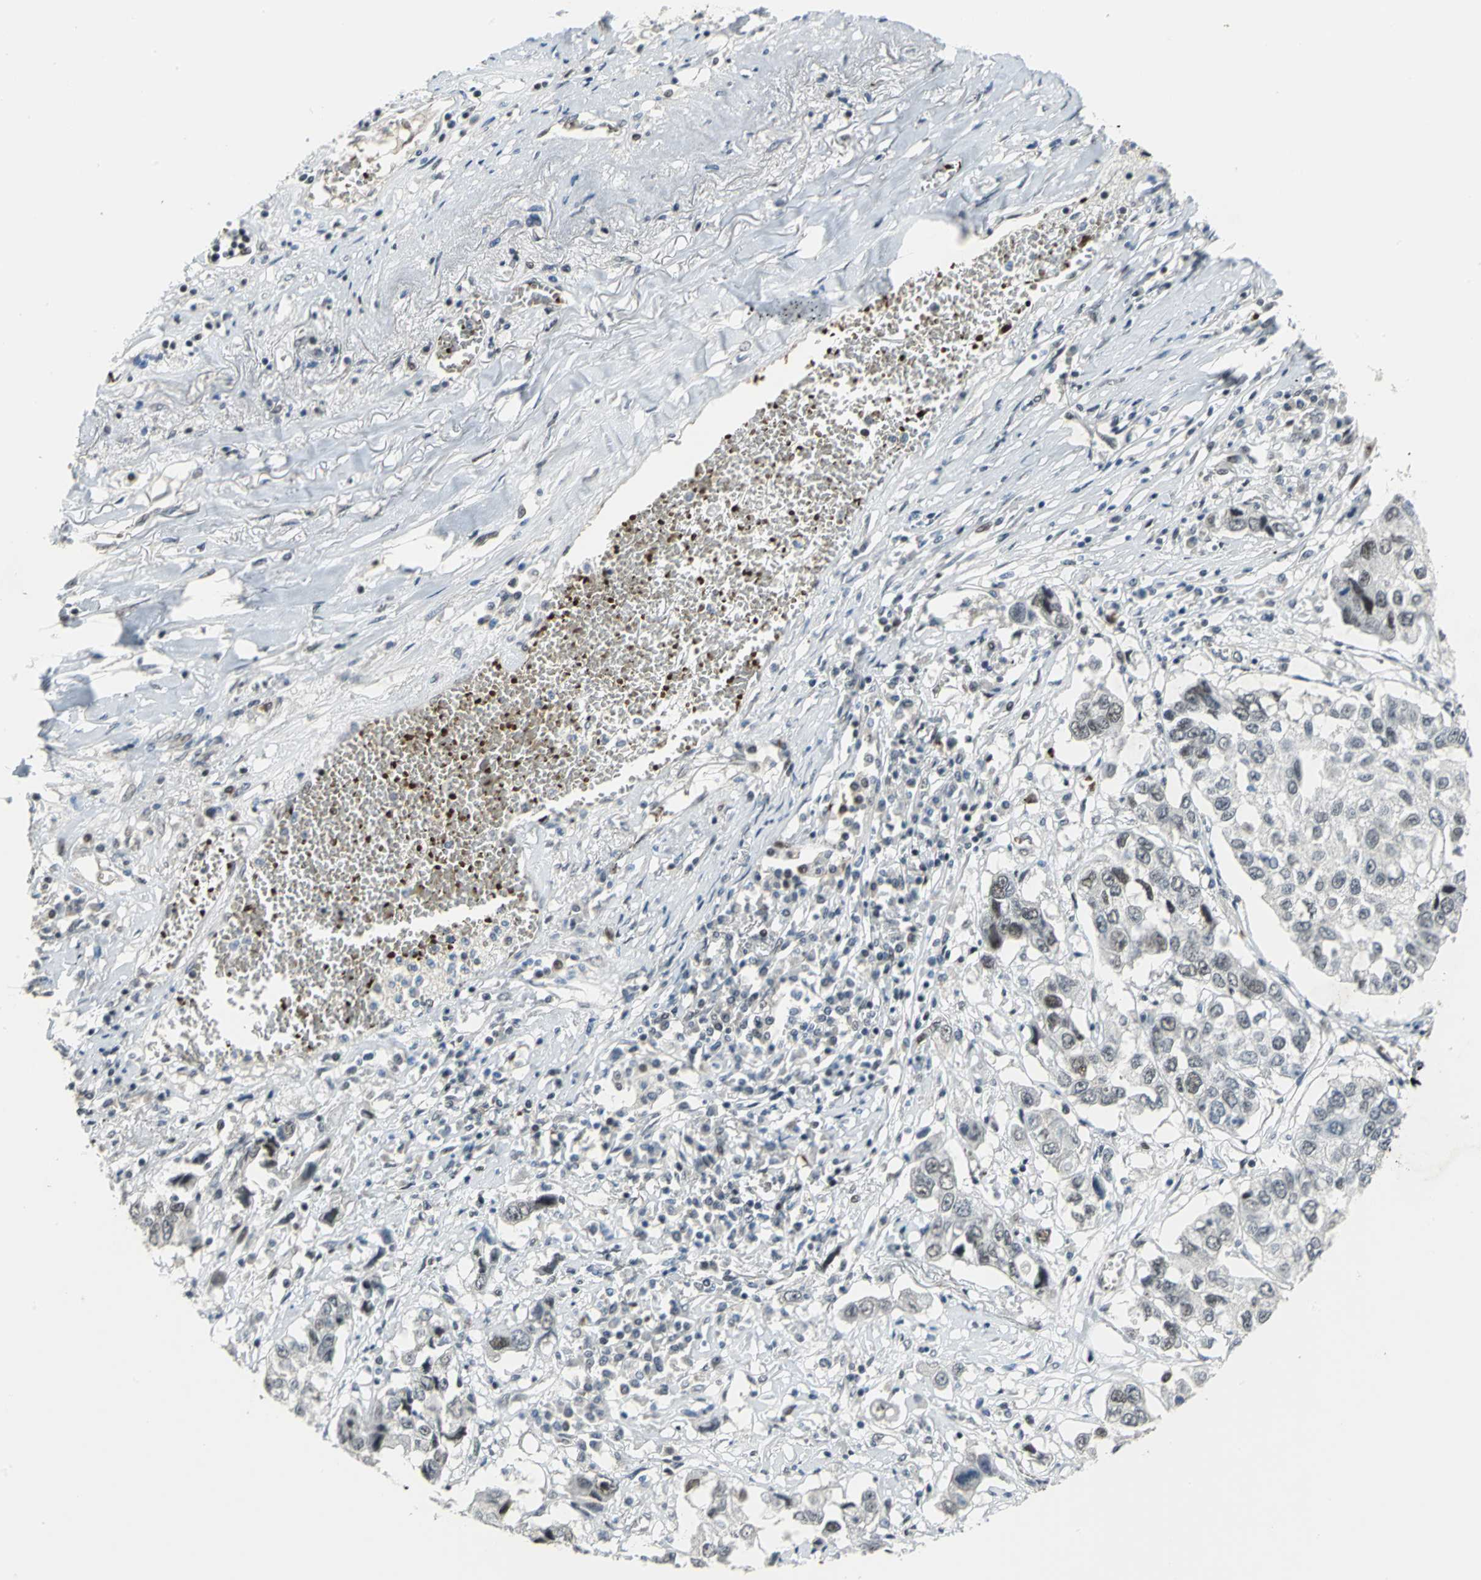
{"staining": {"intensity": "moderate", "quantity": "25%-75%", "location": "nuclear"}, "tissue": "lung cancer", "cell_type": "Tumor cells", "image_type": "cancer", "snomed": [{"axis": "morphology", "description": "Squamous cell carcinoma, NOS"}, {"axis": "topography", "description": "Lung"}], "caption": "Immunohistochemical staining of human squamous cell carcinoma (lung) displays medium levels of moderate nuclear protein expression in about 25%-75% of tumor cells. (Stains: DAB (3,3'-diaminobenzidine) in brown, nuclei in blue, Microscopy: brightfield microscopy at high magnification).", "gene": "GLI3", "patient": {"sex": "male", "age": 71}}